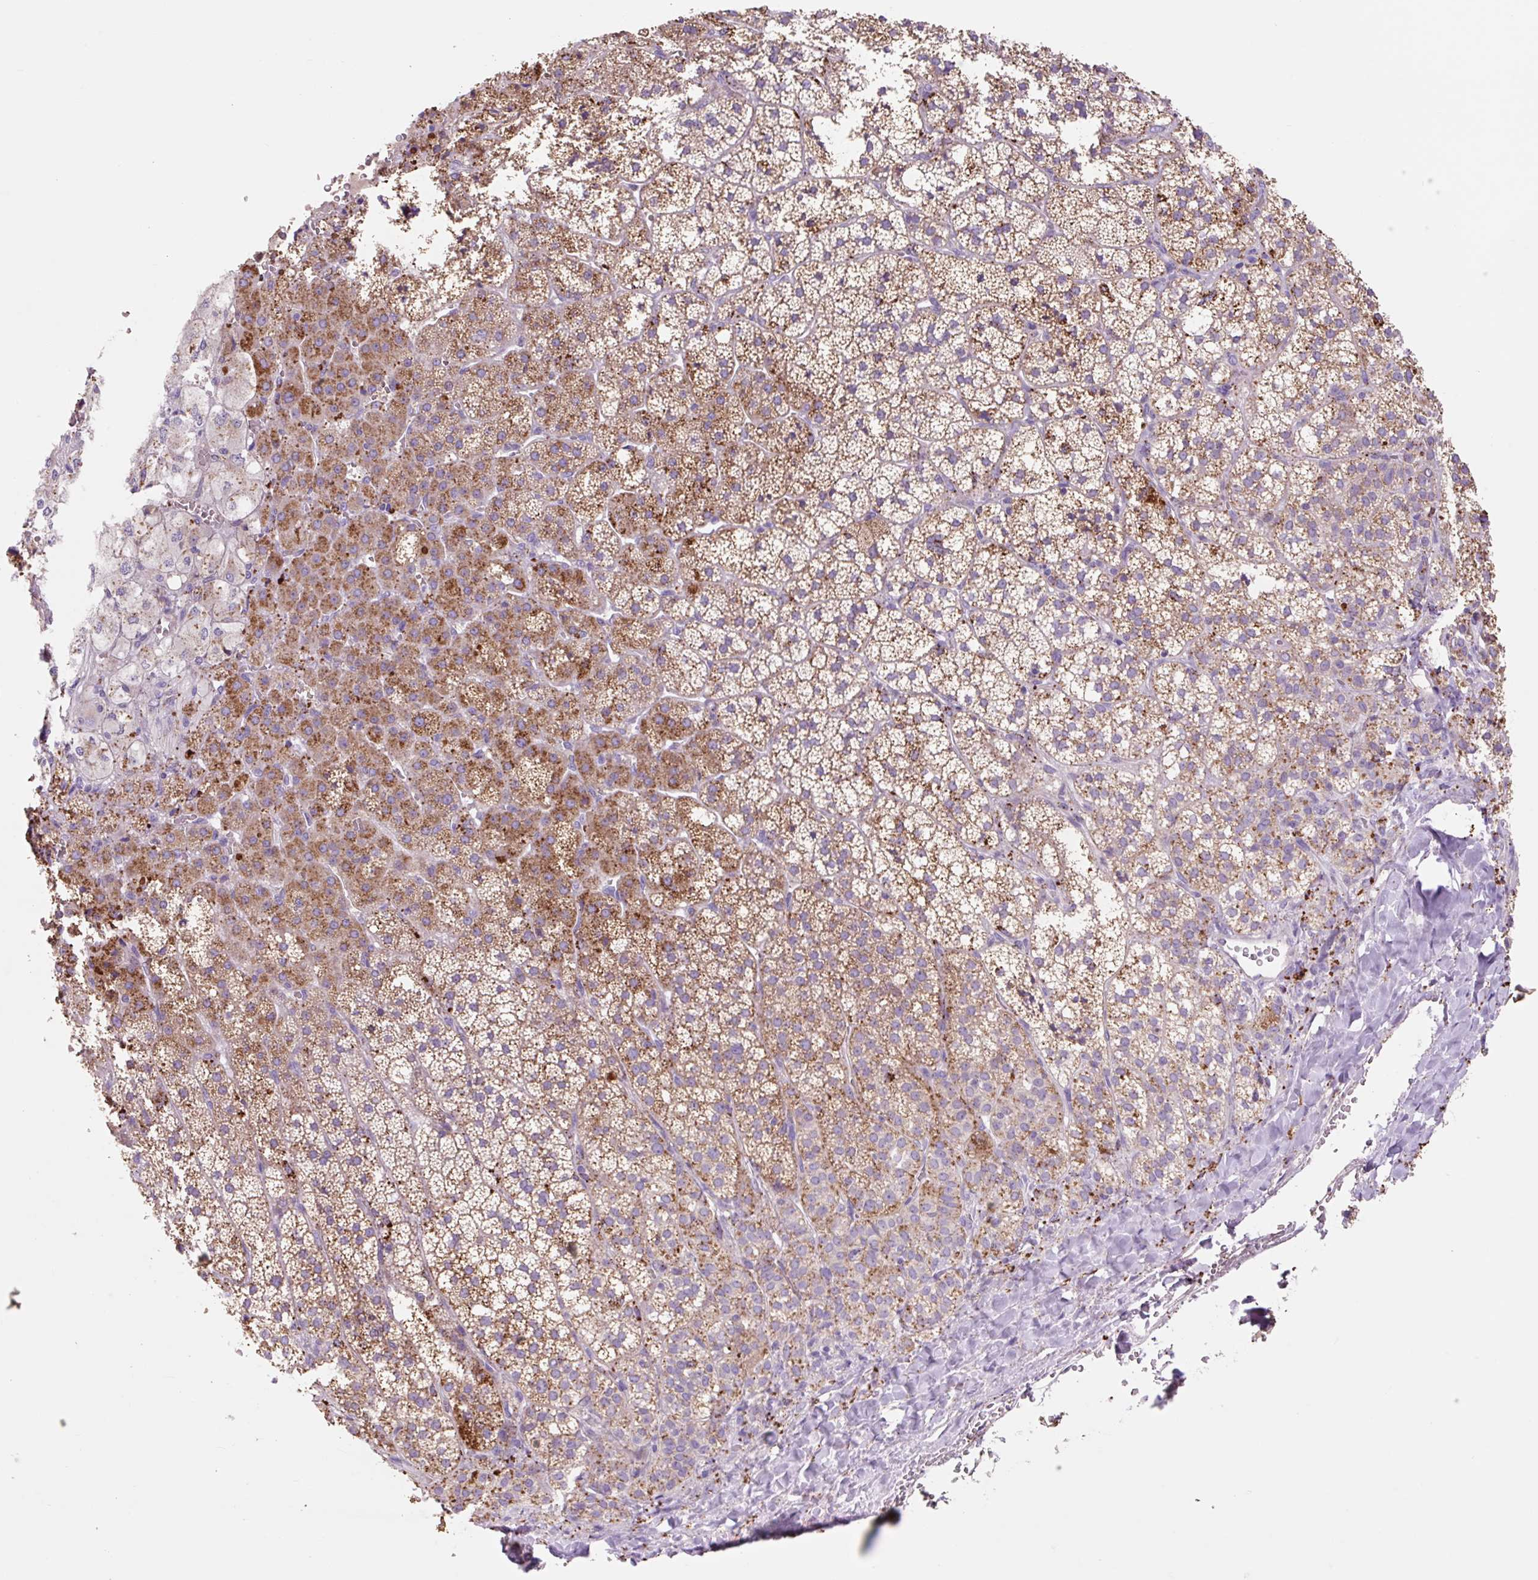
{"staining": {"intensity": "strong", "quantity": ">75%", "location": "cytoplasmic/membranous"}, "tissue": "adrenal gland", "cell_type": "Glandular cells", "image_type": "normal", "snomed": [{"axis": "morphology", "description": "Normal tissue, NOS"}, {"axis": "topography", "description": "Adrenal gland"}], "caption": "Unremarkable adrenal gland was stained to show a protein in brown. There is high levels of strong cytoplasmic/membranous expression in approximately >75% of glandular cells.", "gene": "HEXA", "patient": {"sex": "male", "age": 53}}